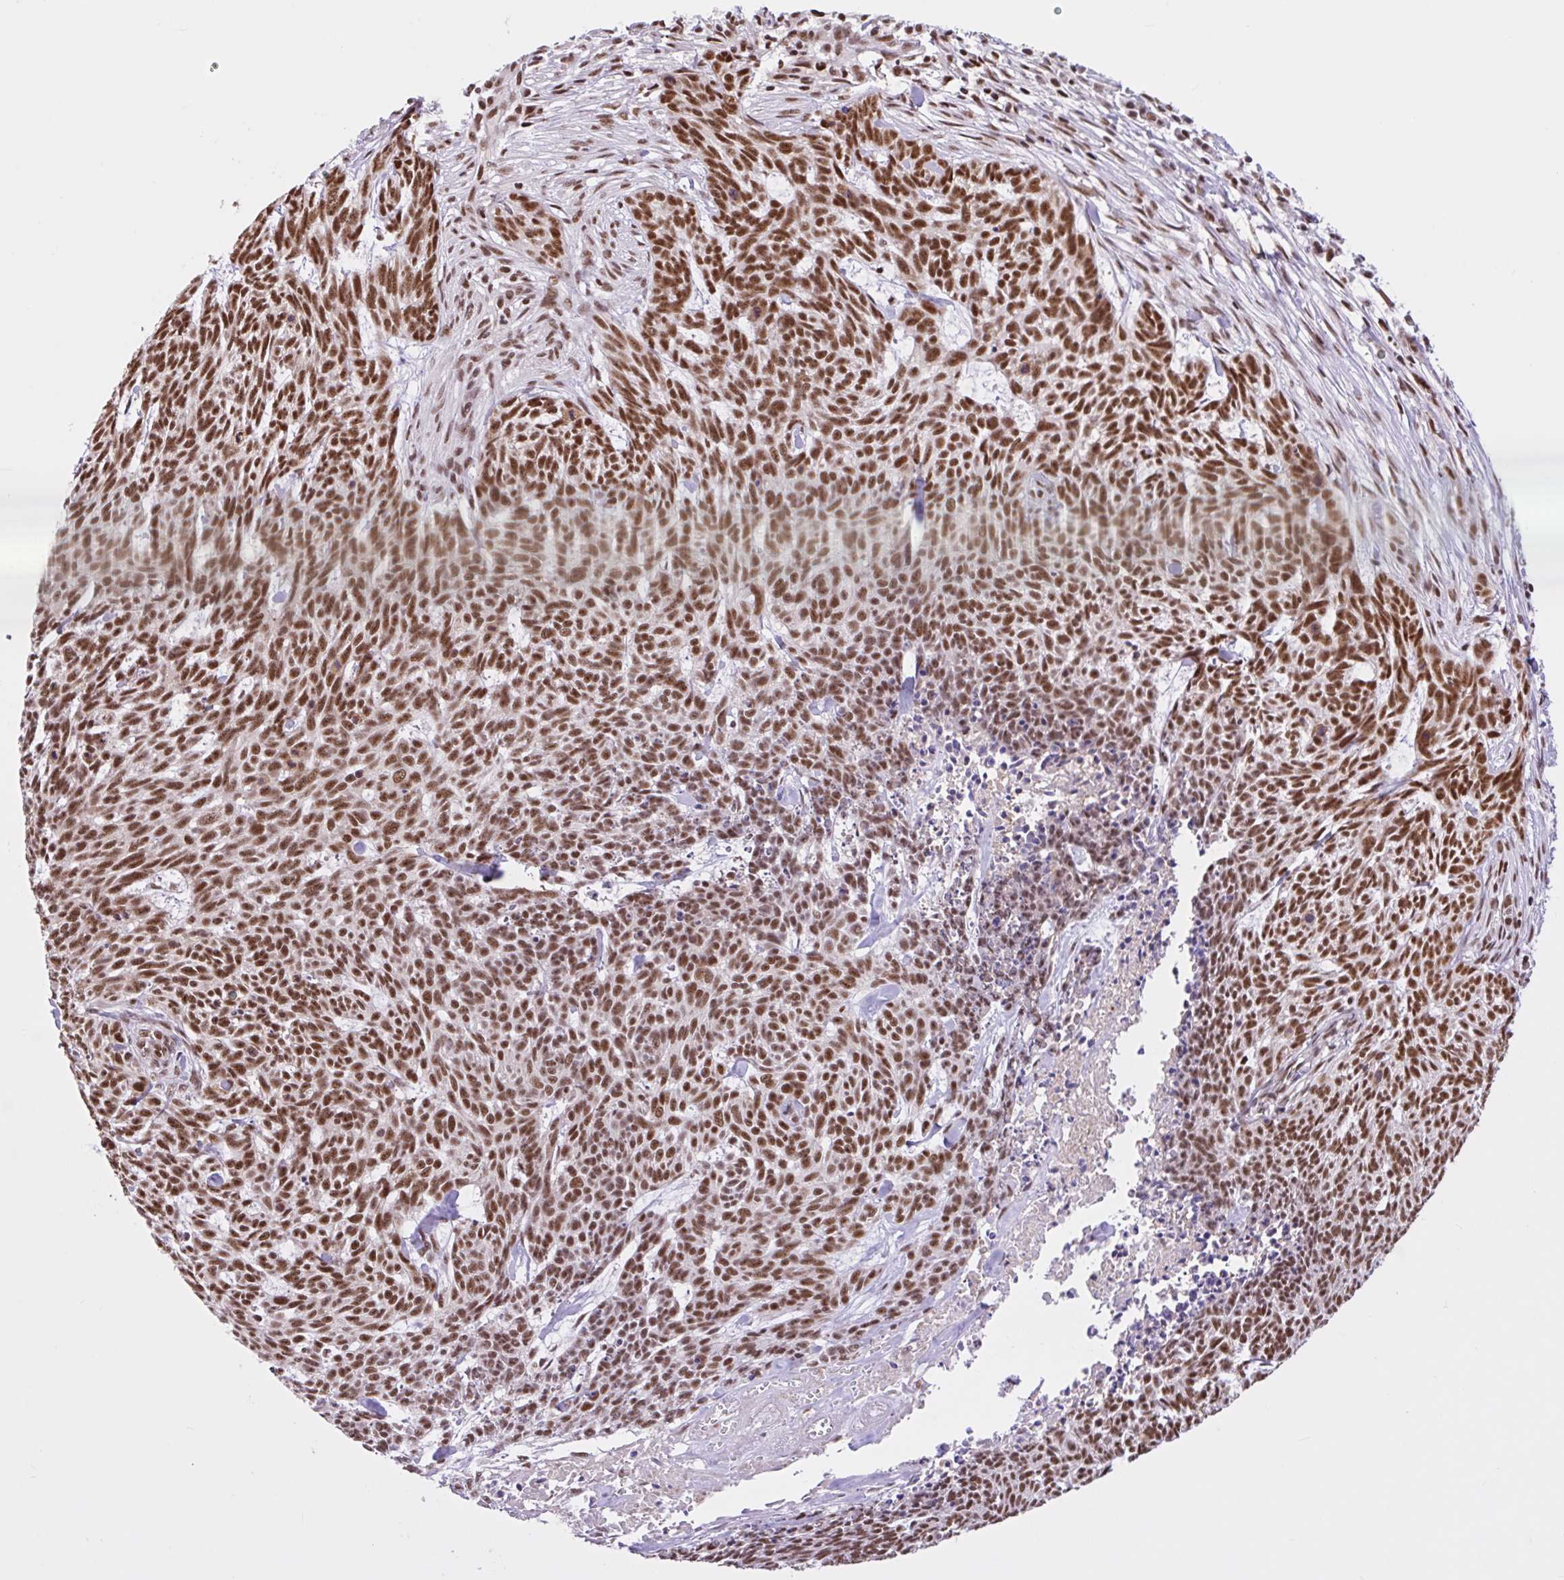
{"staining": {"intensity": "moderate", "quantity": ">75%", "location": "nuclear"}, "tissue": "skin cancer", "cell_type": "Tumor cells", "image_type": "cancer", "snomed": [{"axis": "morphology", "description": "Basal cell carcinoma"}, {"axis": "topography", "description": "Skin"}], "caption": "Immunohistochemical staining of human skin basal cell carcinoma shows moderate nuclear protein positivity in approximately >75% of tumor cells.", "gene": "CCDC12", "patient": {"sex": "female", "age": 93}}